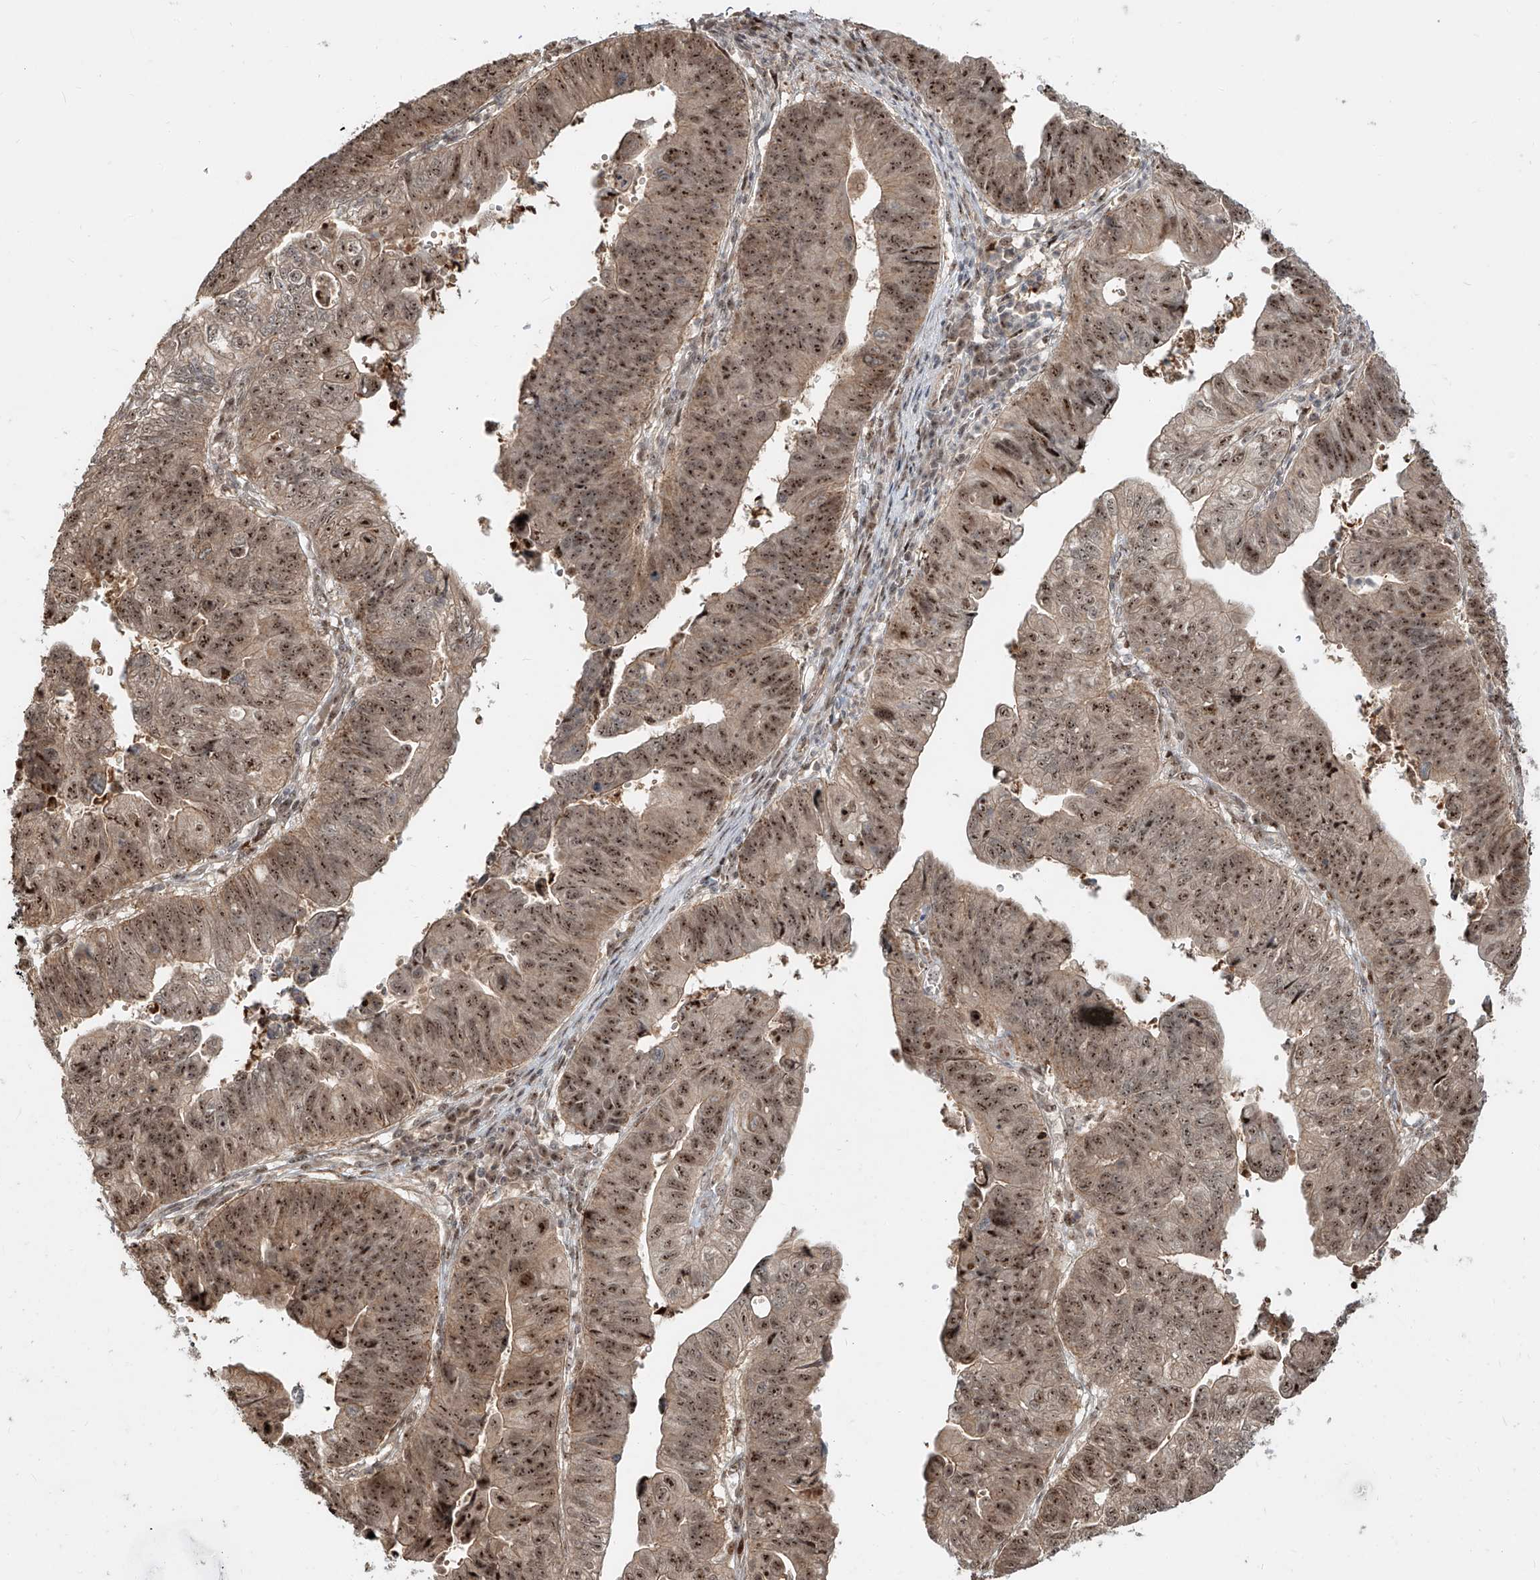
{"staining": {"intensity": "strong", "quantity": ">75%", "location": "cytoplasmic/membranous,nuclear"}, "tissue": "stomach cancer", "cell_type": "Tumor cells", "image_type": "cancer", "snomed": [{"axis": "morphology", "description": "Adenocarcinoma, NOS"}, {"axis": "topography", "description": "Stomach"}], "caption": "Adenocarcinoma (stomach) stained for a protein (brown) demonstrates strong cytoplasmic/membranous and nuclear positive positivity in approximately >75% of tumor cells.", "gene": "ZNF710", "patient": {"sex": "male", "age": 59}}